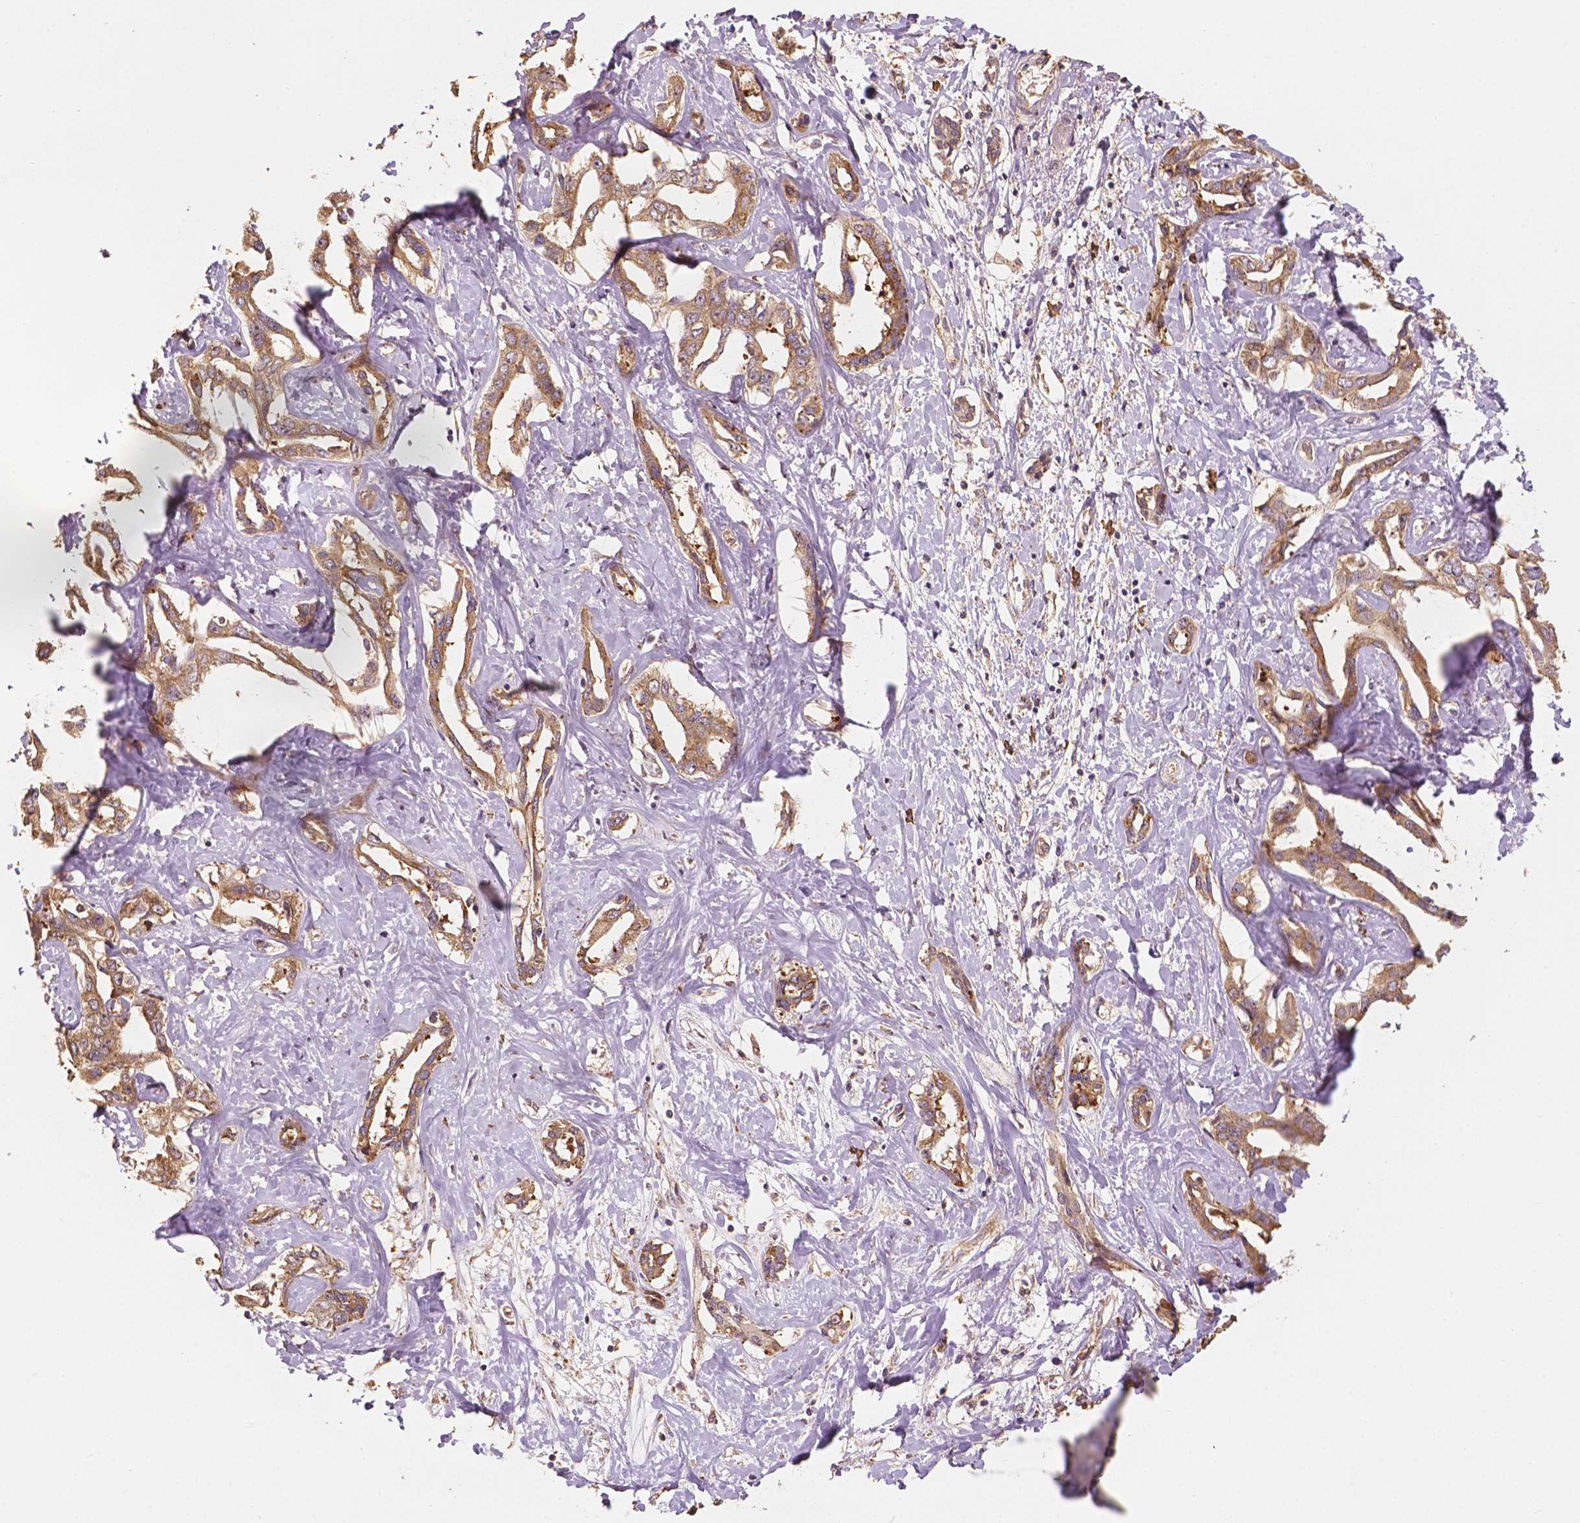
{"staining": {"intensity": "moderate", "quantity": ">75%", "location": "cytoplasmic/membranous"}, "tissue": "liver cancer", "cell_type": "Tumor cells", "image_type": "cancer", "snomed": [{"axis": "morphology", "description": "Cholangiocarcinoma"}, {"axis": "topography", "description": "Liver"}], "caption": "A histopathology image of human liver cholangiocarcinoma stained for a protein displays moderate cytoplasmic/membranous brown staining in tumor cells.", "gene": "G3BP1", "patient": {"sex": "male", "age": 59}}